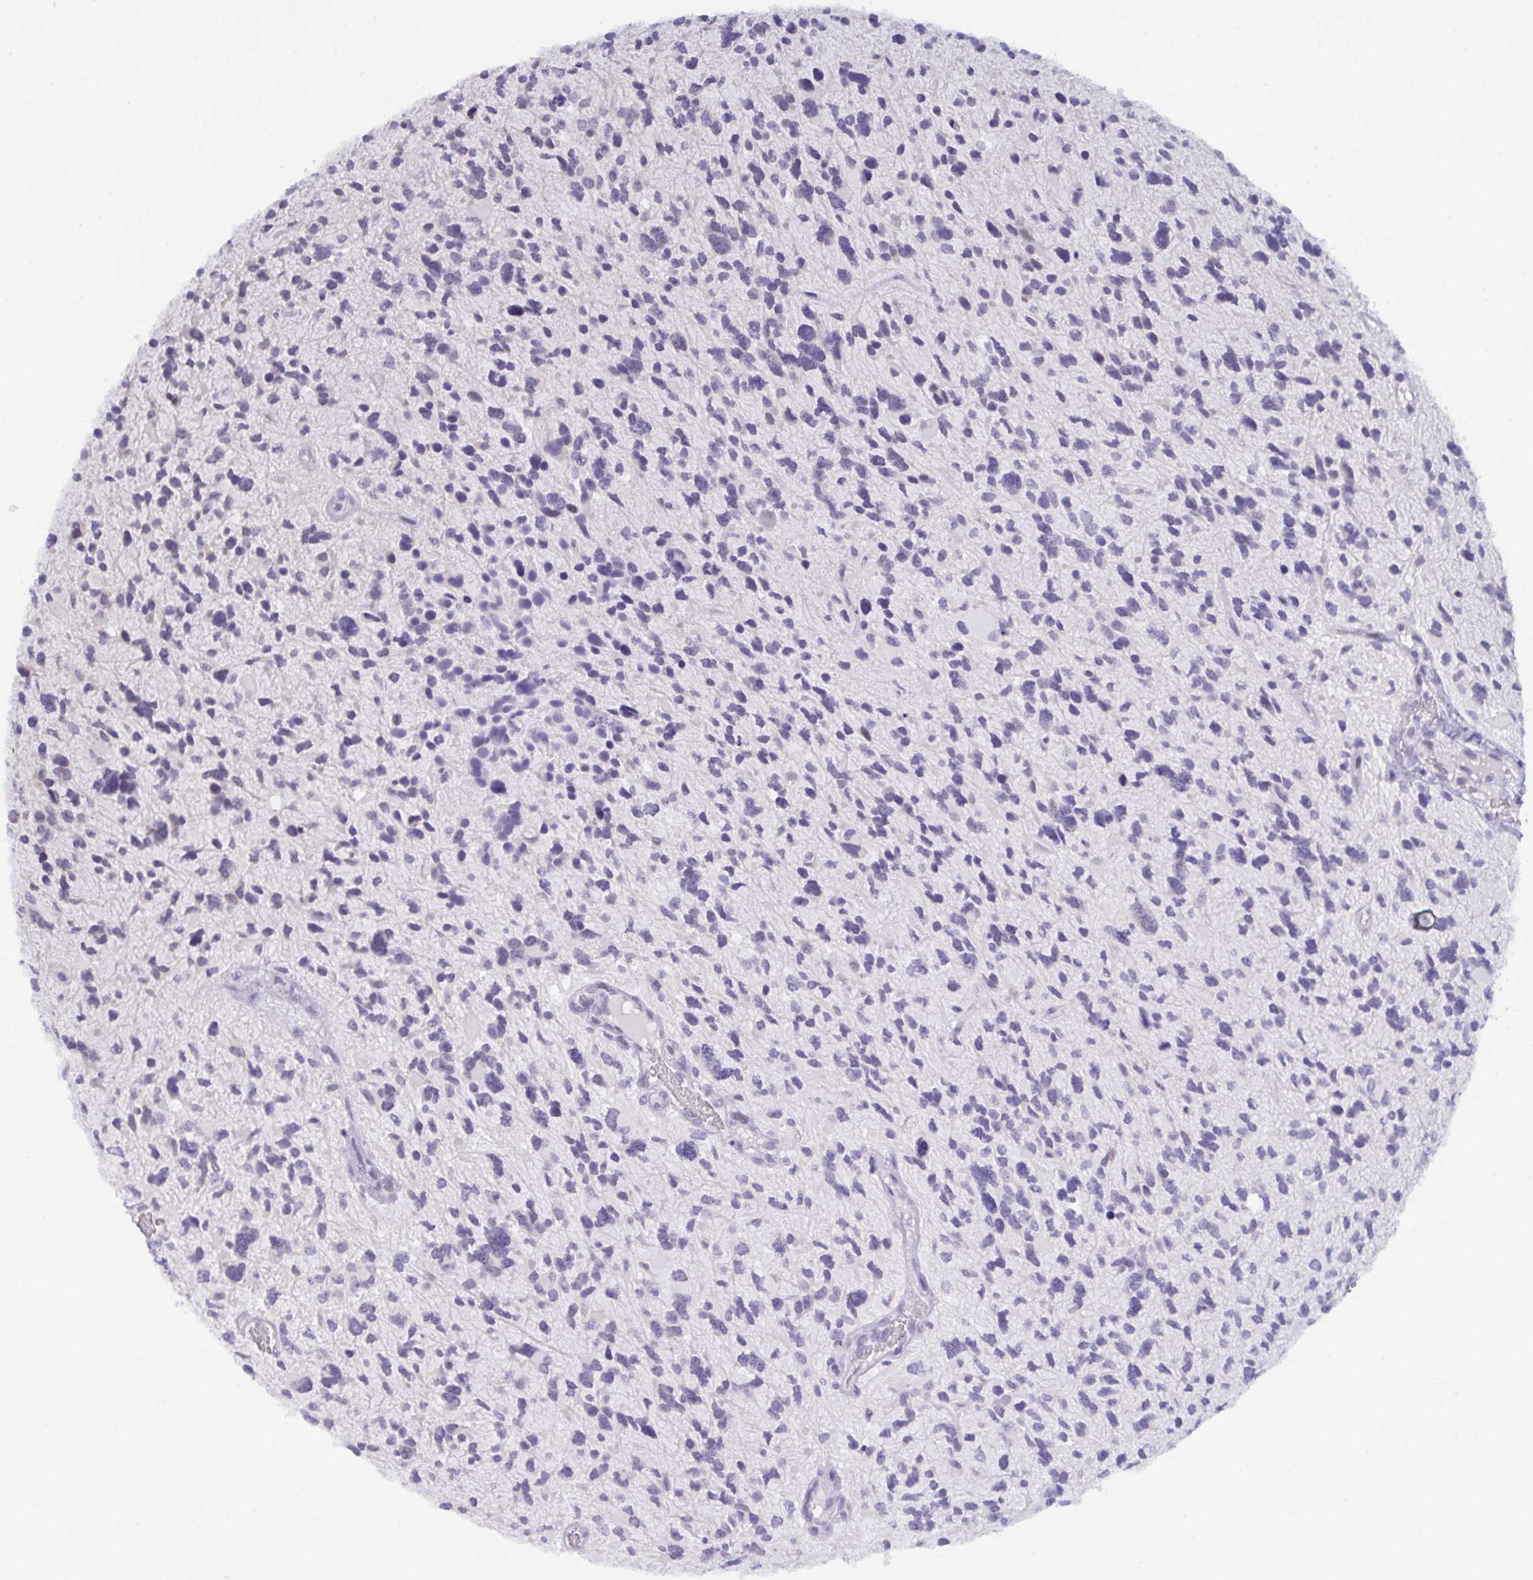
{"staining": {"intensity": "negative", "quantity": "none", "location": "none"}, "tissue": "glioma", "cell_type": "Tumor cells", "image_type": "cancer", "snomed": [{"axis": "morphology", "description": "Glioma, malignant, High grade"}, {"axis": "topography", "description": "Brain"}], "caption": "Tumor cells show no significant staining in glioma.", "gene": "SERPINB13", "patient": {"sex": "female", "age": 11}}